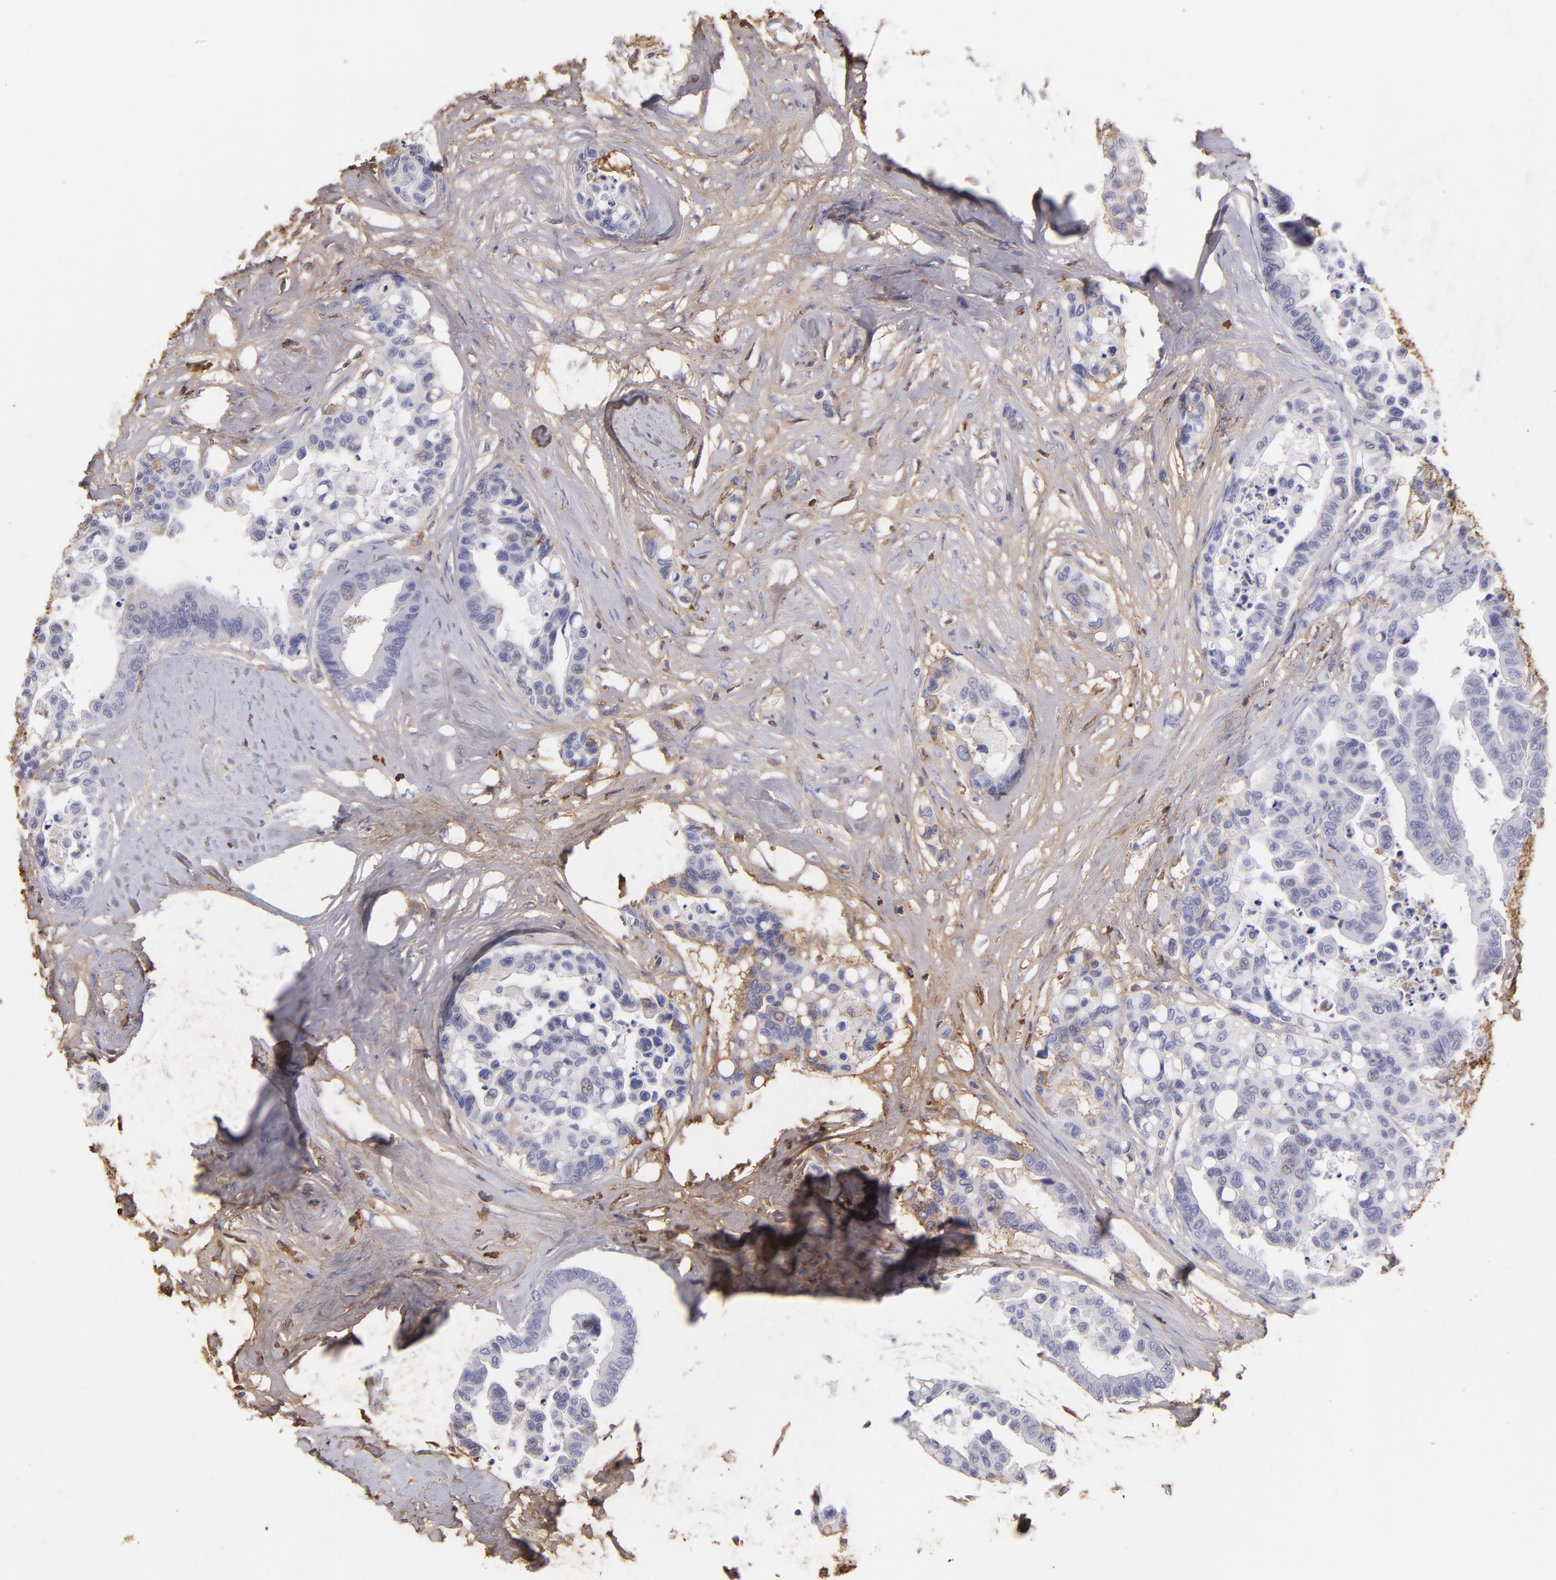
{"staining": {"intensity": "weak", "quantity": "<25%", "location": "cytoplasmic/membranous"}, "tissue": "colorectal cancer", "cell_type": "Tumor cells", "image_type": "cancer", "snomed": [{"axis": "morphology", "description": "Adenocarcinoma, NOS"}, {"axis": "topography", "description": "Colon"}], "caption": "Colorectal adenocarcinoma stained for a protein using IHC demonstrates no expression tumor cells.", "gene": "FGB", "patient": {"sex": "male", "age": 82}}